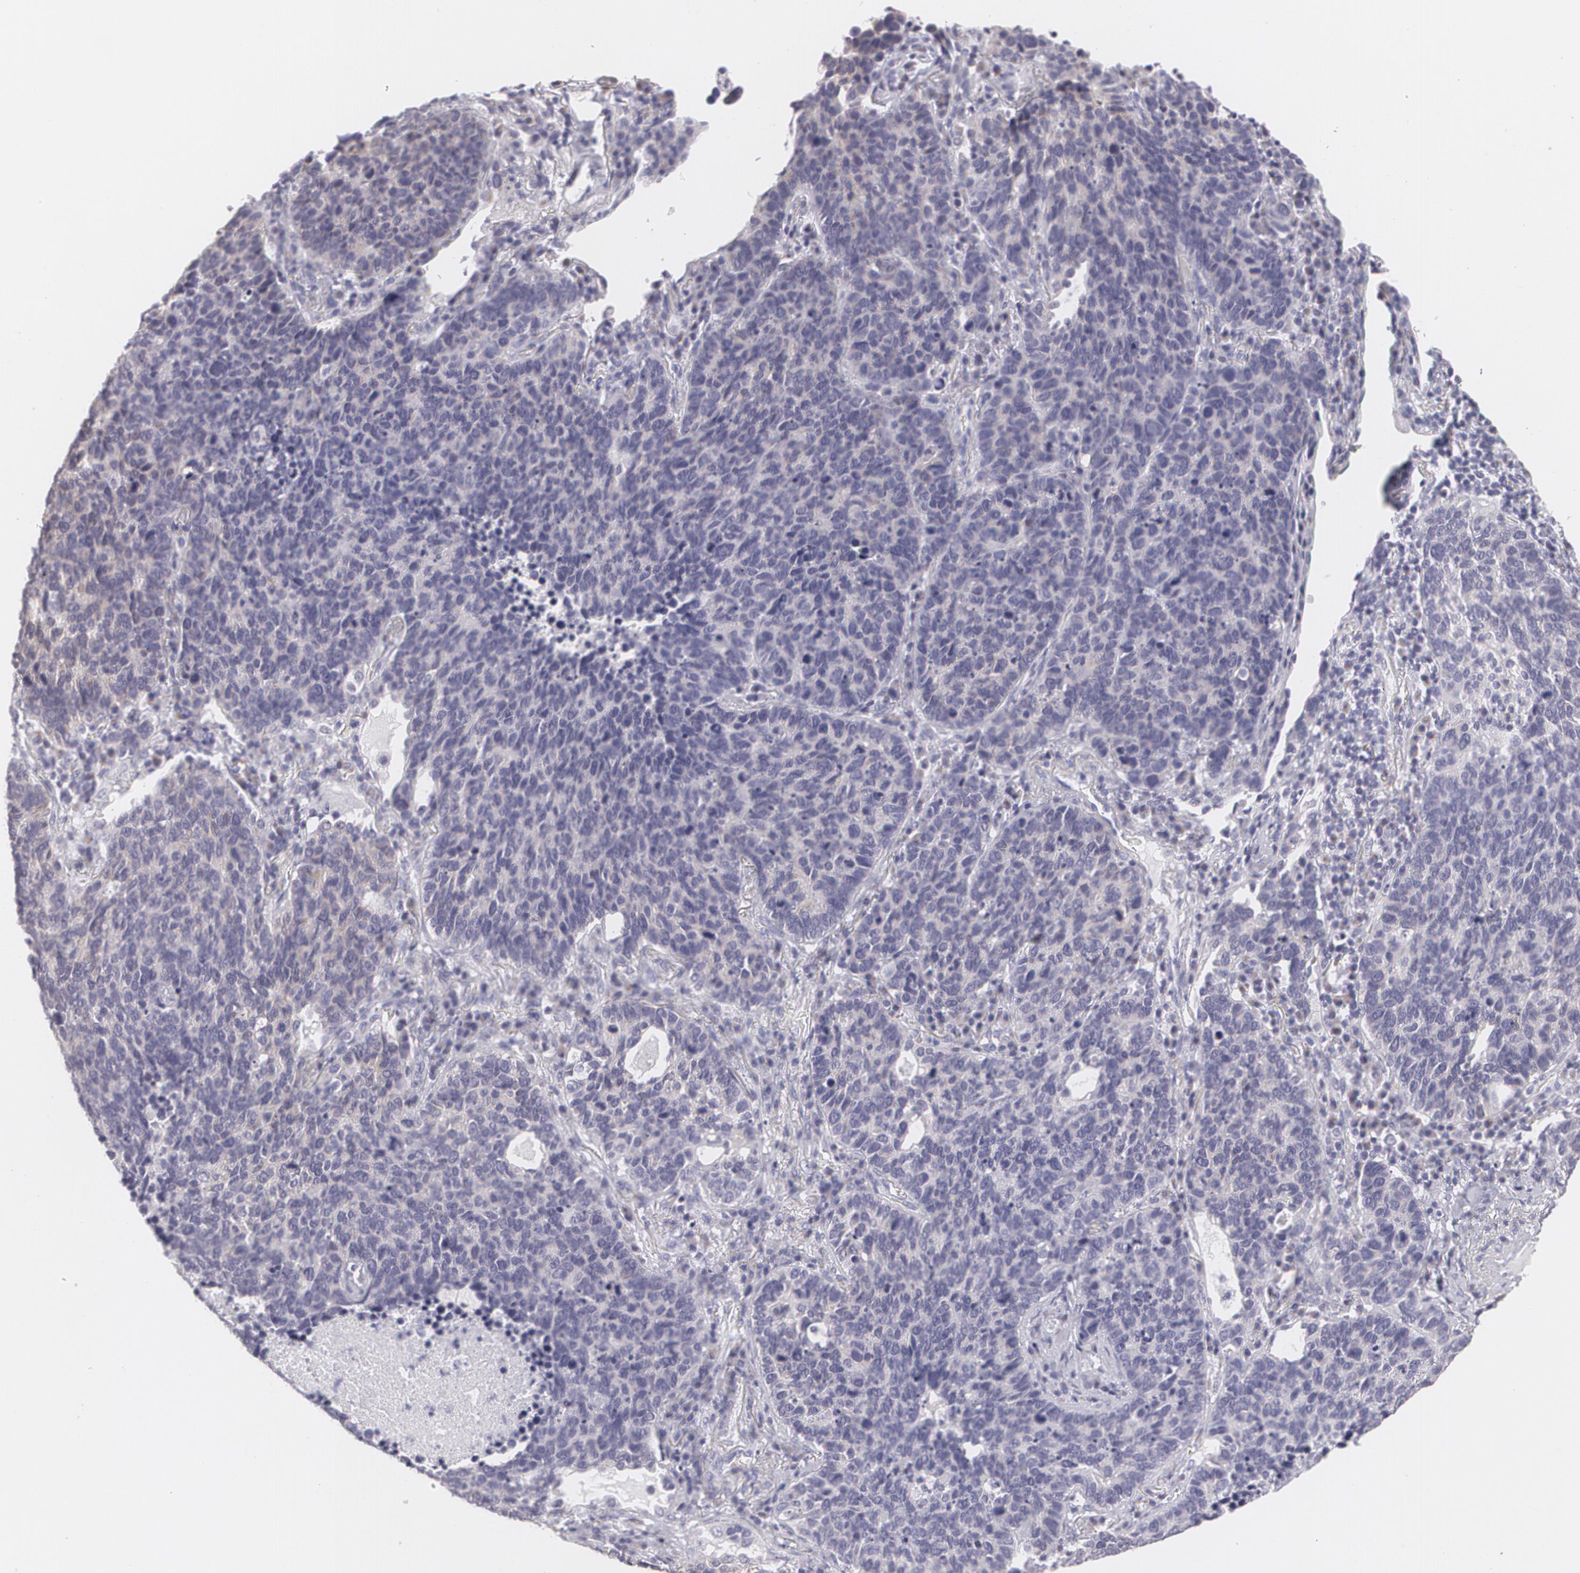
{"staining": {"intensity": "negative", "quantity": "none", "location": "none"}, "tissue": "lung cancer", "cell_type": "Tumor cells", "image_type": "cancer", "snomed": [{"axis": "morphology", "description": "Neoplasm, malignant, NOS"}, {"axis": "topography", "description": "Lung"}], "caption": "The immunohistochemistry (IHC) histopathology image has no significant positivity in tumor cells of lung cancer (neoplasm (malignant)) tissue. (Immunohistochemistry (ihc), brightfield microscopy, high magnification).", "gene": "MBNL3", "patient": {"sex": "female", "age": 75}}